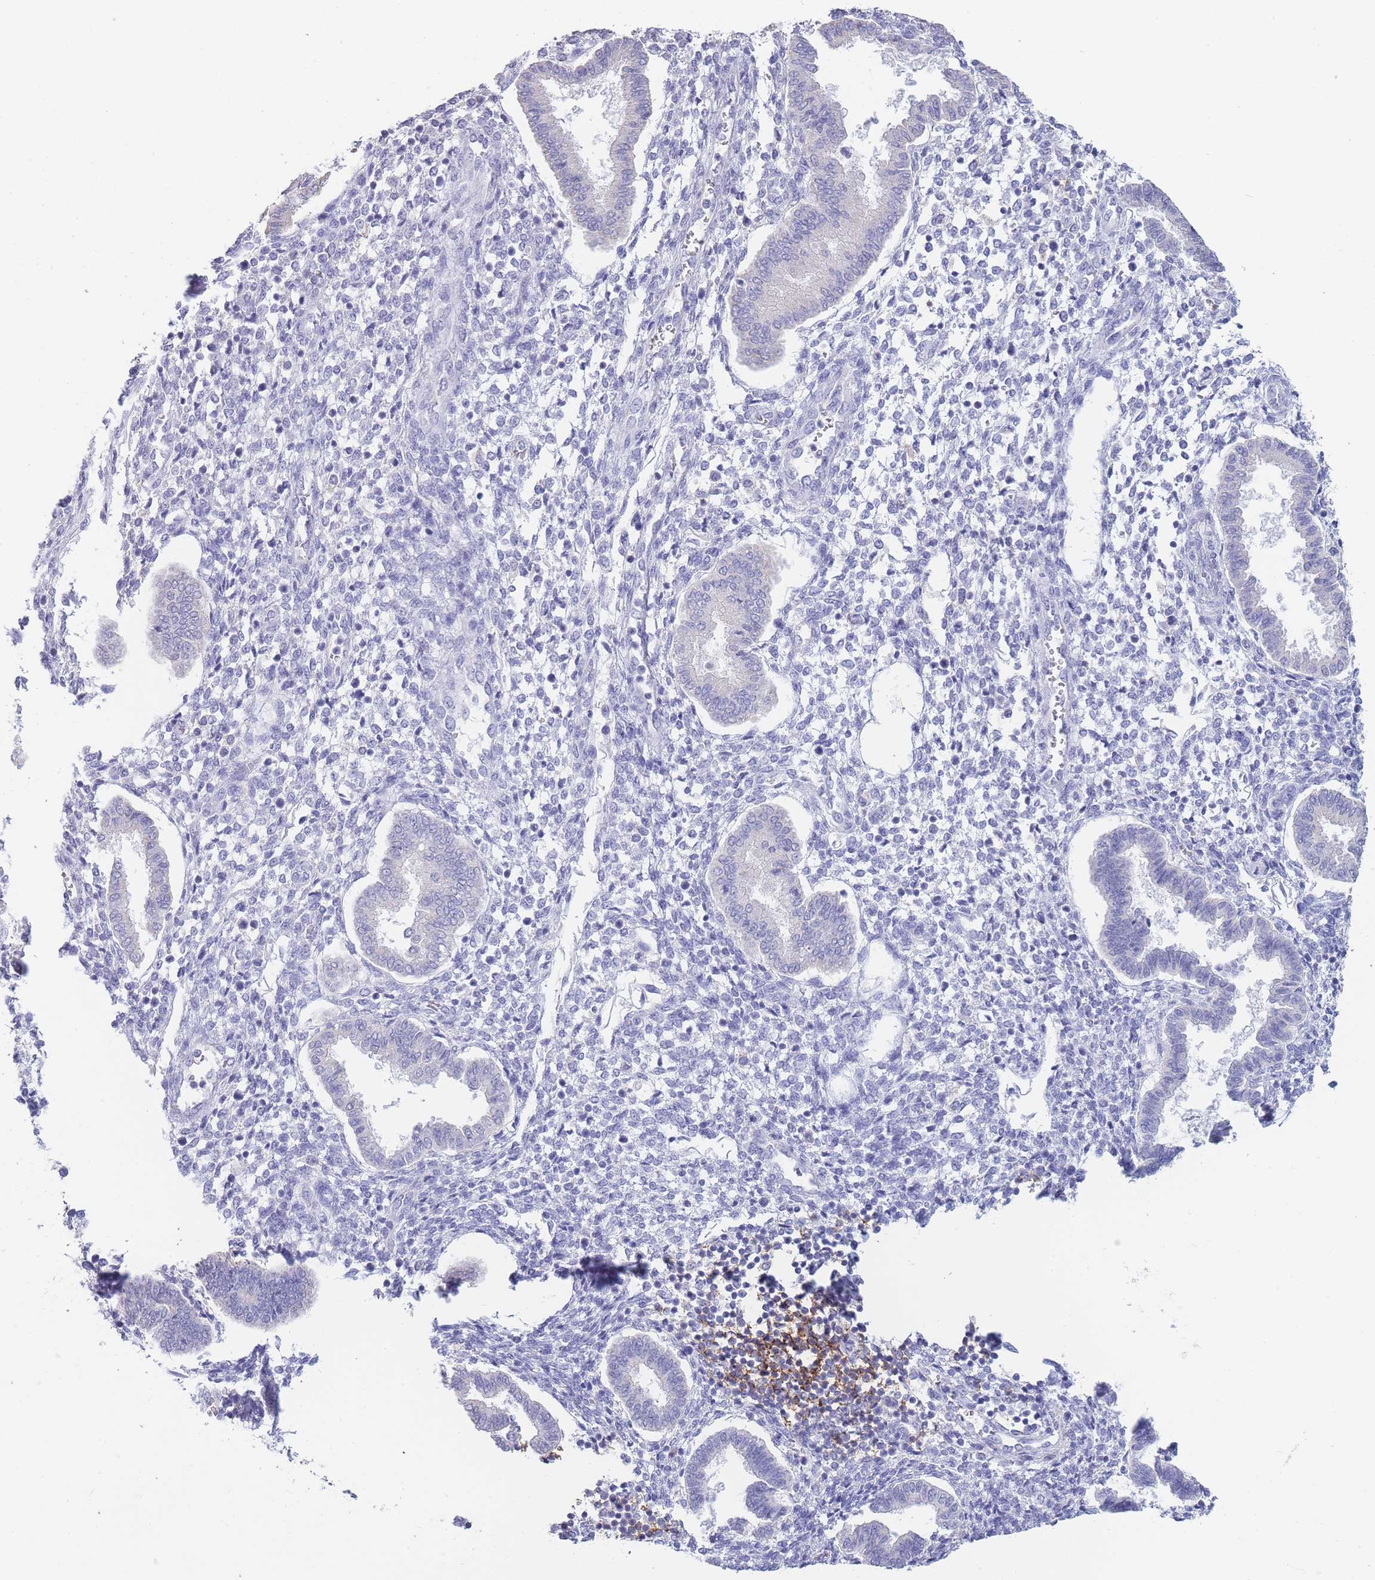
{"staining": {"intensity": "negative", "quantity": "none", "location": "none"}, "tissue": "endometrium", "cell_type": "Cells in endometrial stroma", "image_type": "normal", "snomed": [{"axis": "morphology", "description": "Normal tissue, NOS"}, {"axis": "topography", "description": "Endometrium"}], "caption": "Human endometrium stained for a protein using IHC demonstrates no positivity in cells in endometrial stroma.", "gene": "CD37", "patient": {"sex": "female", "age": 24}}